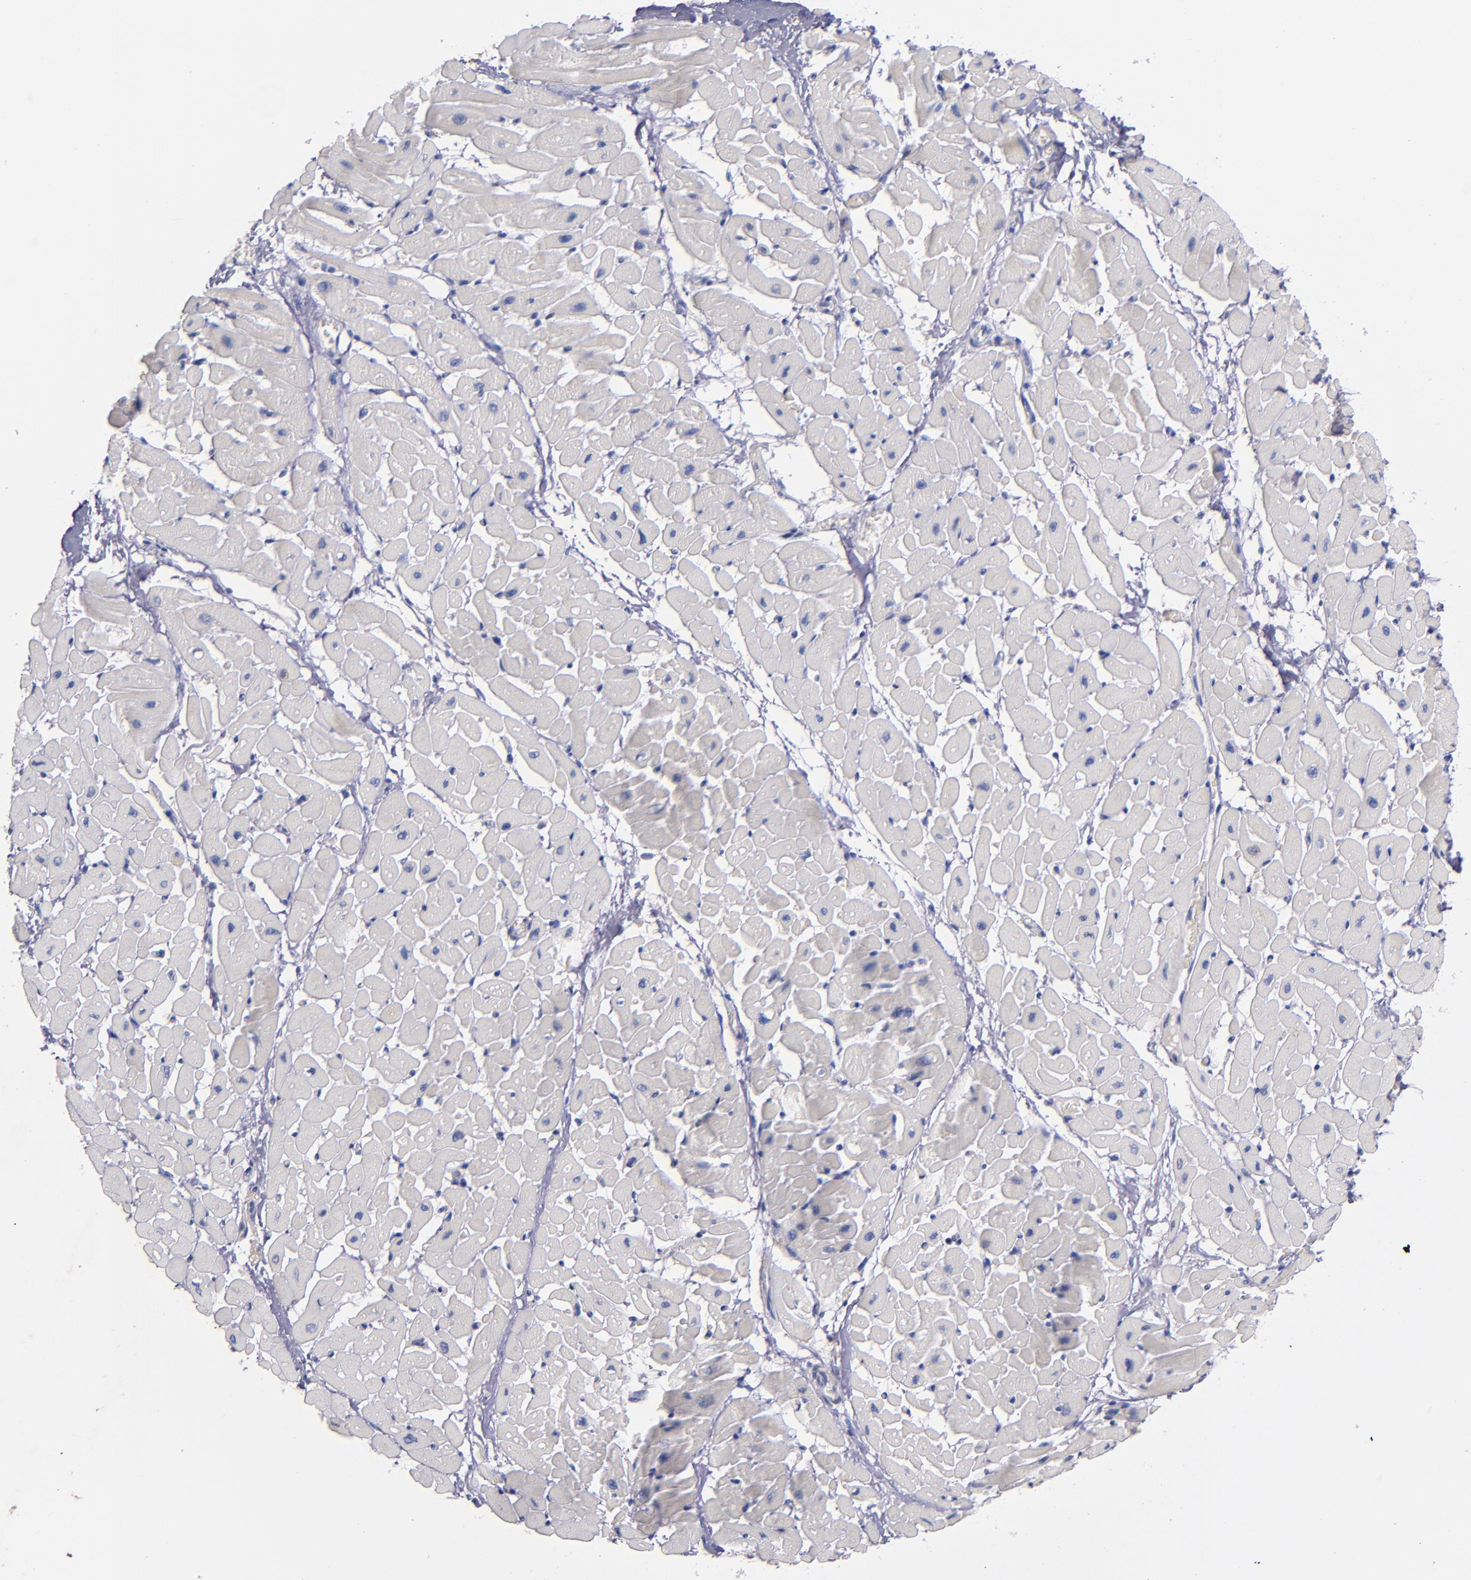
{"staining": {"intensity": "negative", "quantity": "none", "location": "none"}, "tissue": "heart muscle", "cell_type": "Cardiomyocytes", "image_type": "normal", "snomed": [{"axis": "morphology", "description": "Normal tissue, NOS"}, {"axis": "topography", "description": "Heart"}], "caption": "Immunohistochemical staining of unremarkable heart muscle reveals no significant staining in cardiomyocytes.", "gene": "CNTNAP2", "patient": {"sex": "male", "age": 45}}